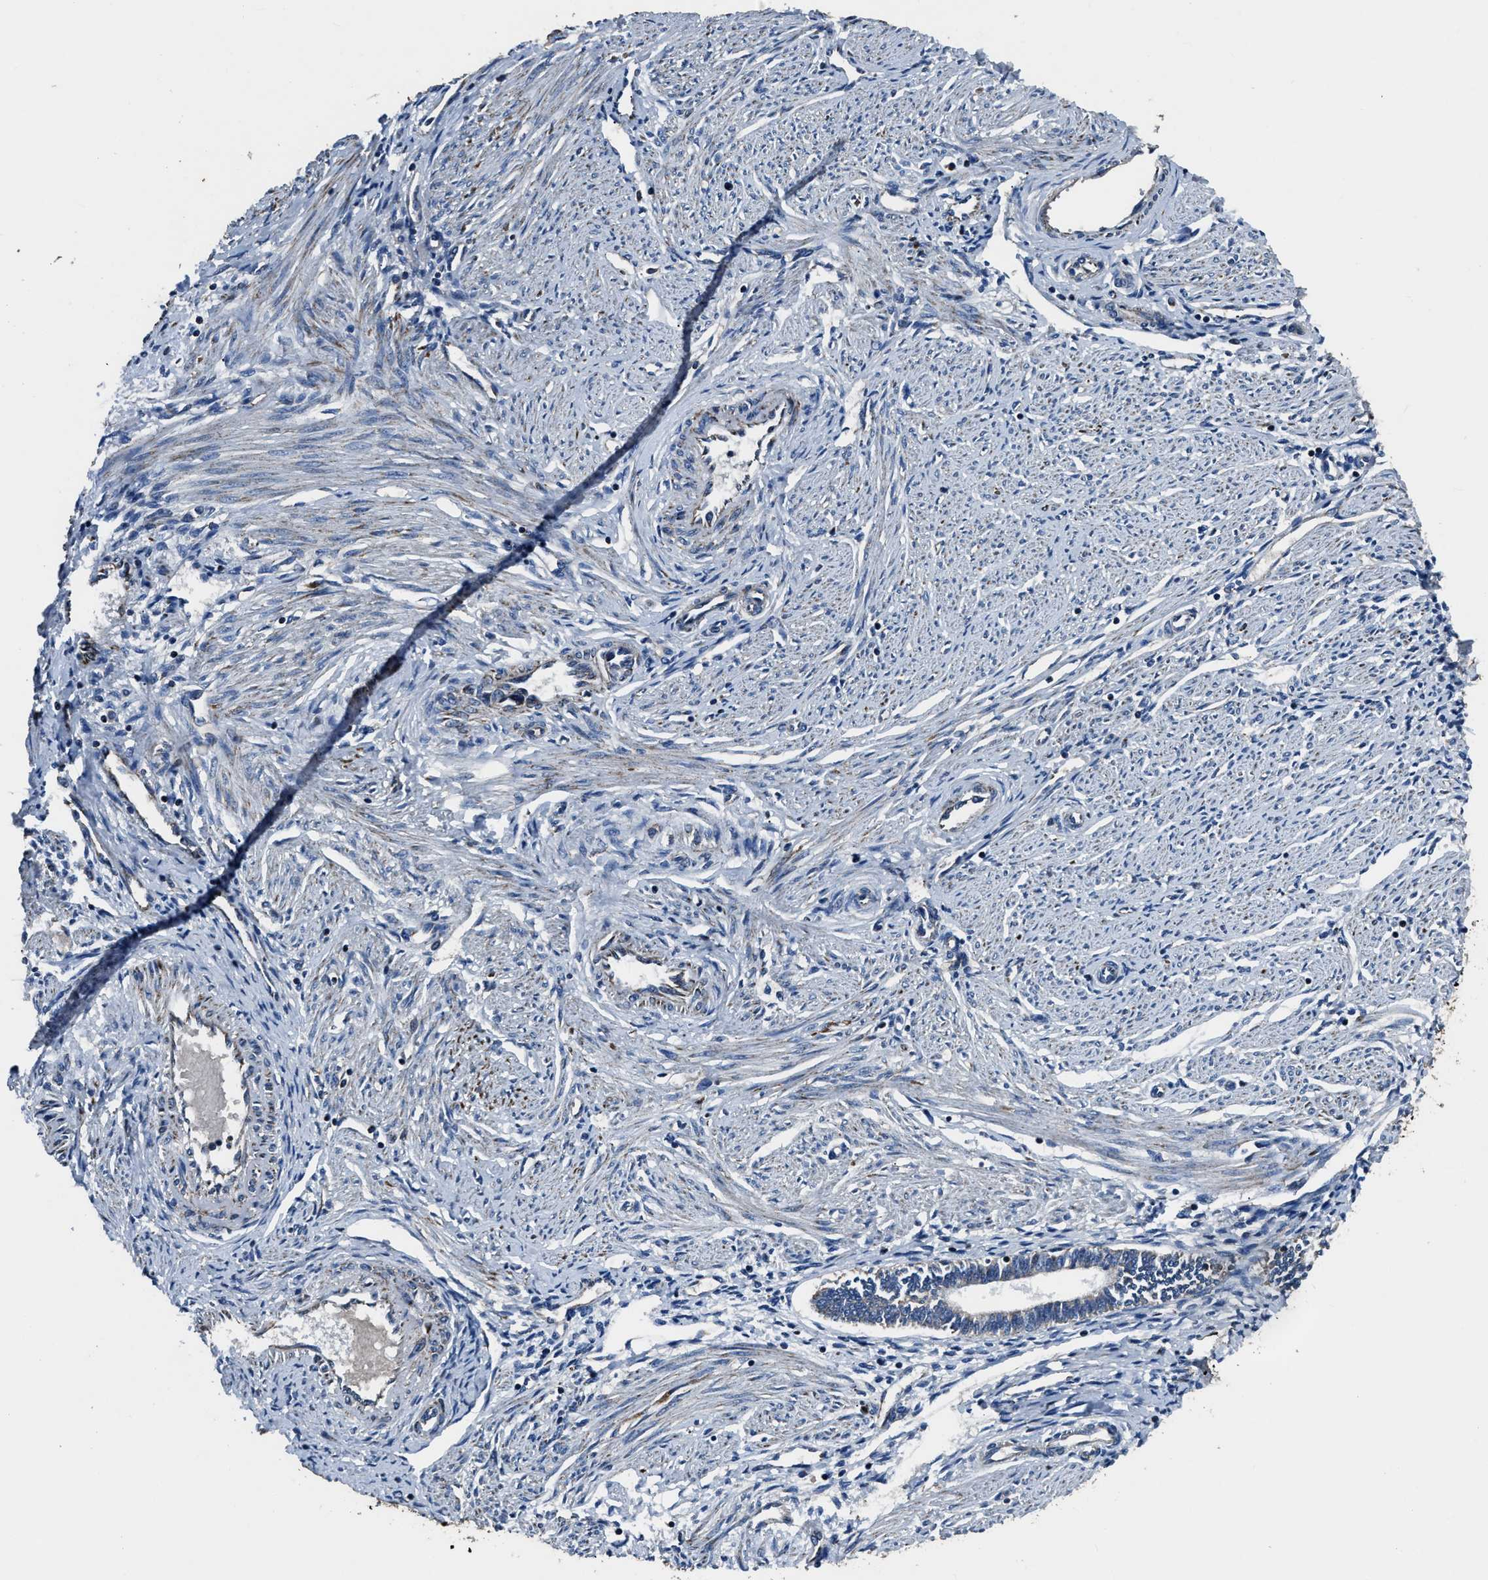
{"staining": {"intensity": "negative", "quantity": "none", "location": "none"}, "tissue": "endometrial cancer", "cell_type": "Tumor cells", "image_type": "cancer", "snomed": [{"axis": "morphology", "description": "Adenocarcinoma, NOS"}, {"axis": "topography", "description": "Endometrium"}], "caption": "This is a histopathology image of immunohistochemistry (IHC) staining of endometrial adenocarcinoma, which shows no expression in tumor cells.", "gene": "OGDH", "patient": {"sex": "female", "age": 53}}